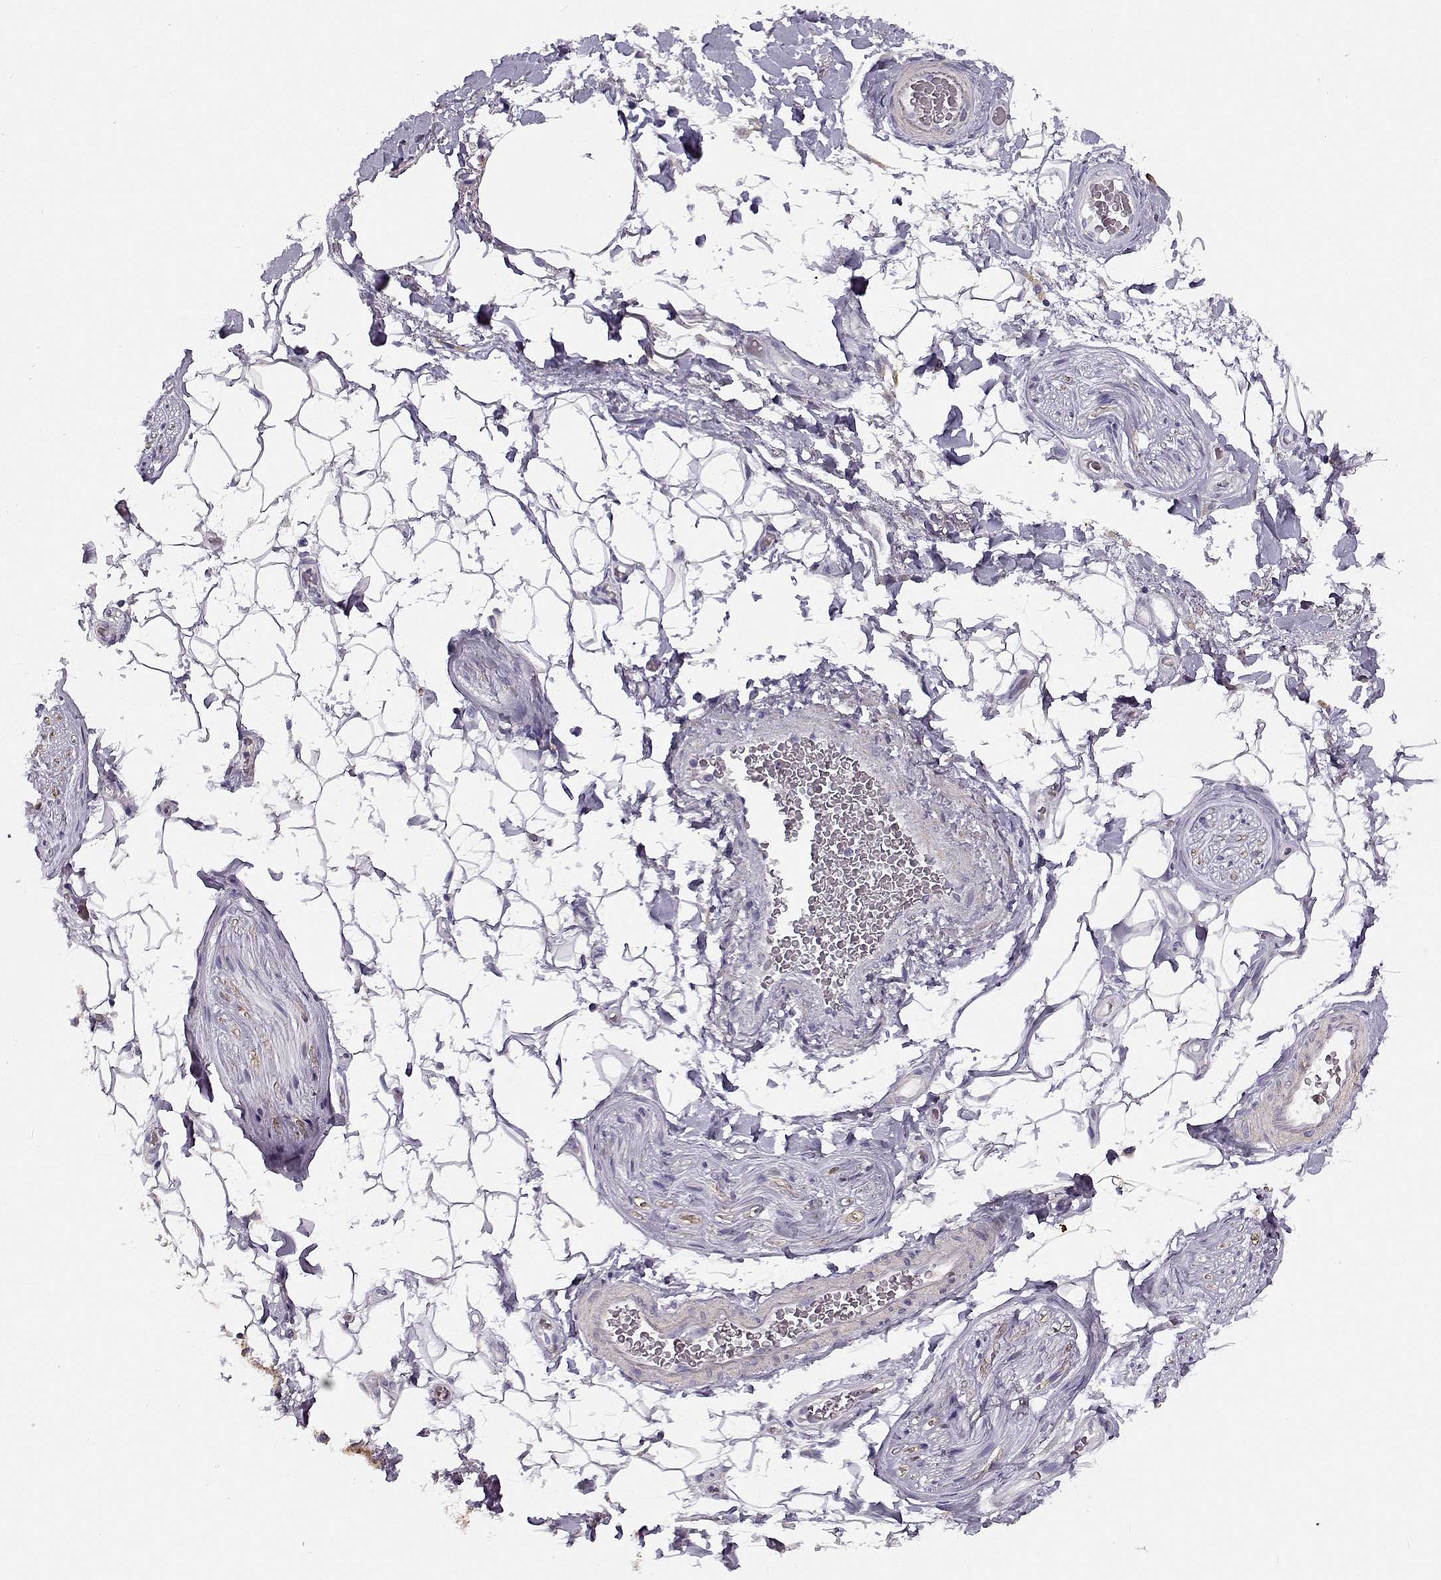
{"staining": {"intensity": "negative", "quantity": "none", "location": "none"}, "tissue": "adipose tissue", "cell_type": "Adipocytes", "image_type": "normal", "snomed": [{"axis": "morphology", "description": "Normal tissue, NOS"}, {"axis": "topography", "description": "Anal"}, {"axis": "topography", "description": "Peripheral nerve tissue"}], "caption": "The photomicrograph demonstrates no significant expression in adipocytes of adipose tissue. Brightfield microscopy of immunohistochemistry stained with DAB (3,3'-diaminobenzidine) (brown) and hematoxylin (blue), captured at high magnification.", "gene": "UCP3", "patient": {"sex": "male", "age": 53}}